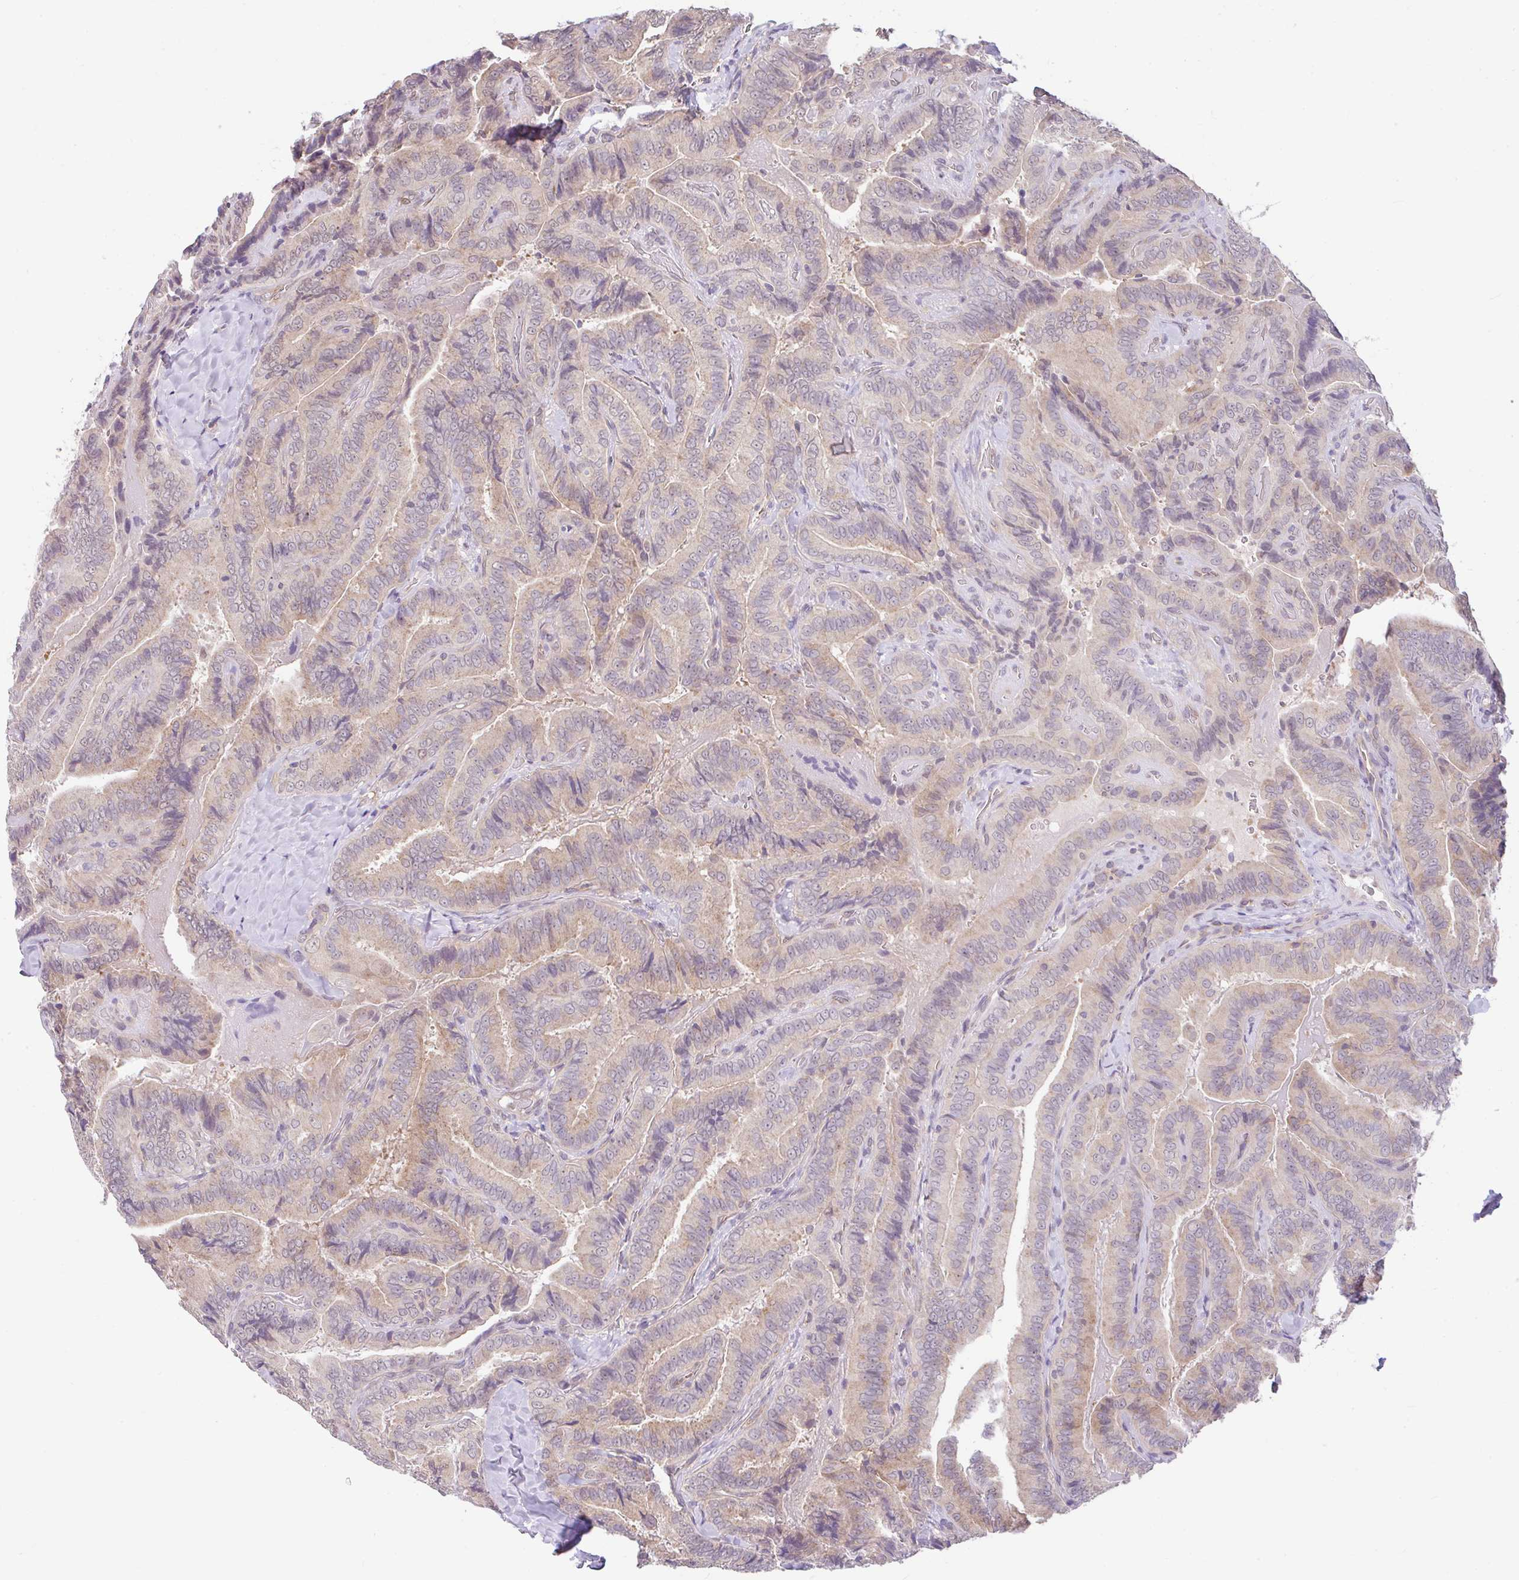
{"staining": {"intensity": "weak", "quantity": "<25%", "location": "cytoplasmic/membranous"}, "tissue": "thyroid cancer", "cell_type": "Tumor cells", "image_type": "cancer", "snomed": [{"axis": "morphology", "description": "Papillary adenocarcinoma, NOS"}, {"axis": "topography", "description": "Thyroid gland"}], "caption": "Histopathology image shows no significant protein expression in tumor cells of thyroid papillary adenocarcinoma. (DAB immunohistochemistry (IHC) with hematoxylin counter stain).", "gene": "RALBP1", "patient": {"sex": "male", "age": 61}}